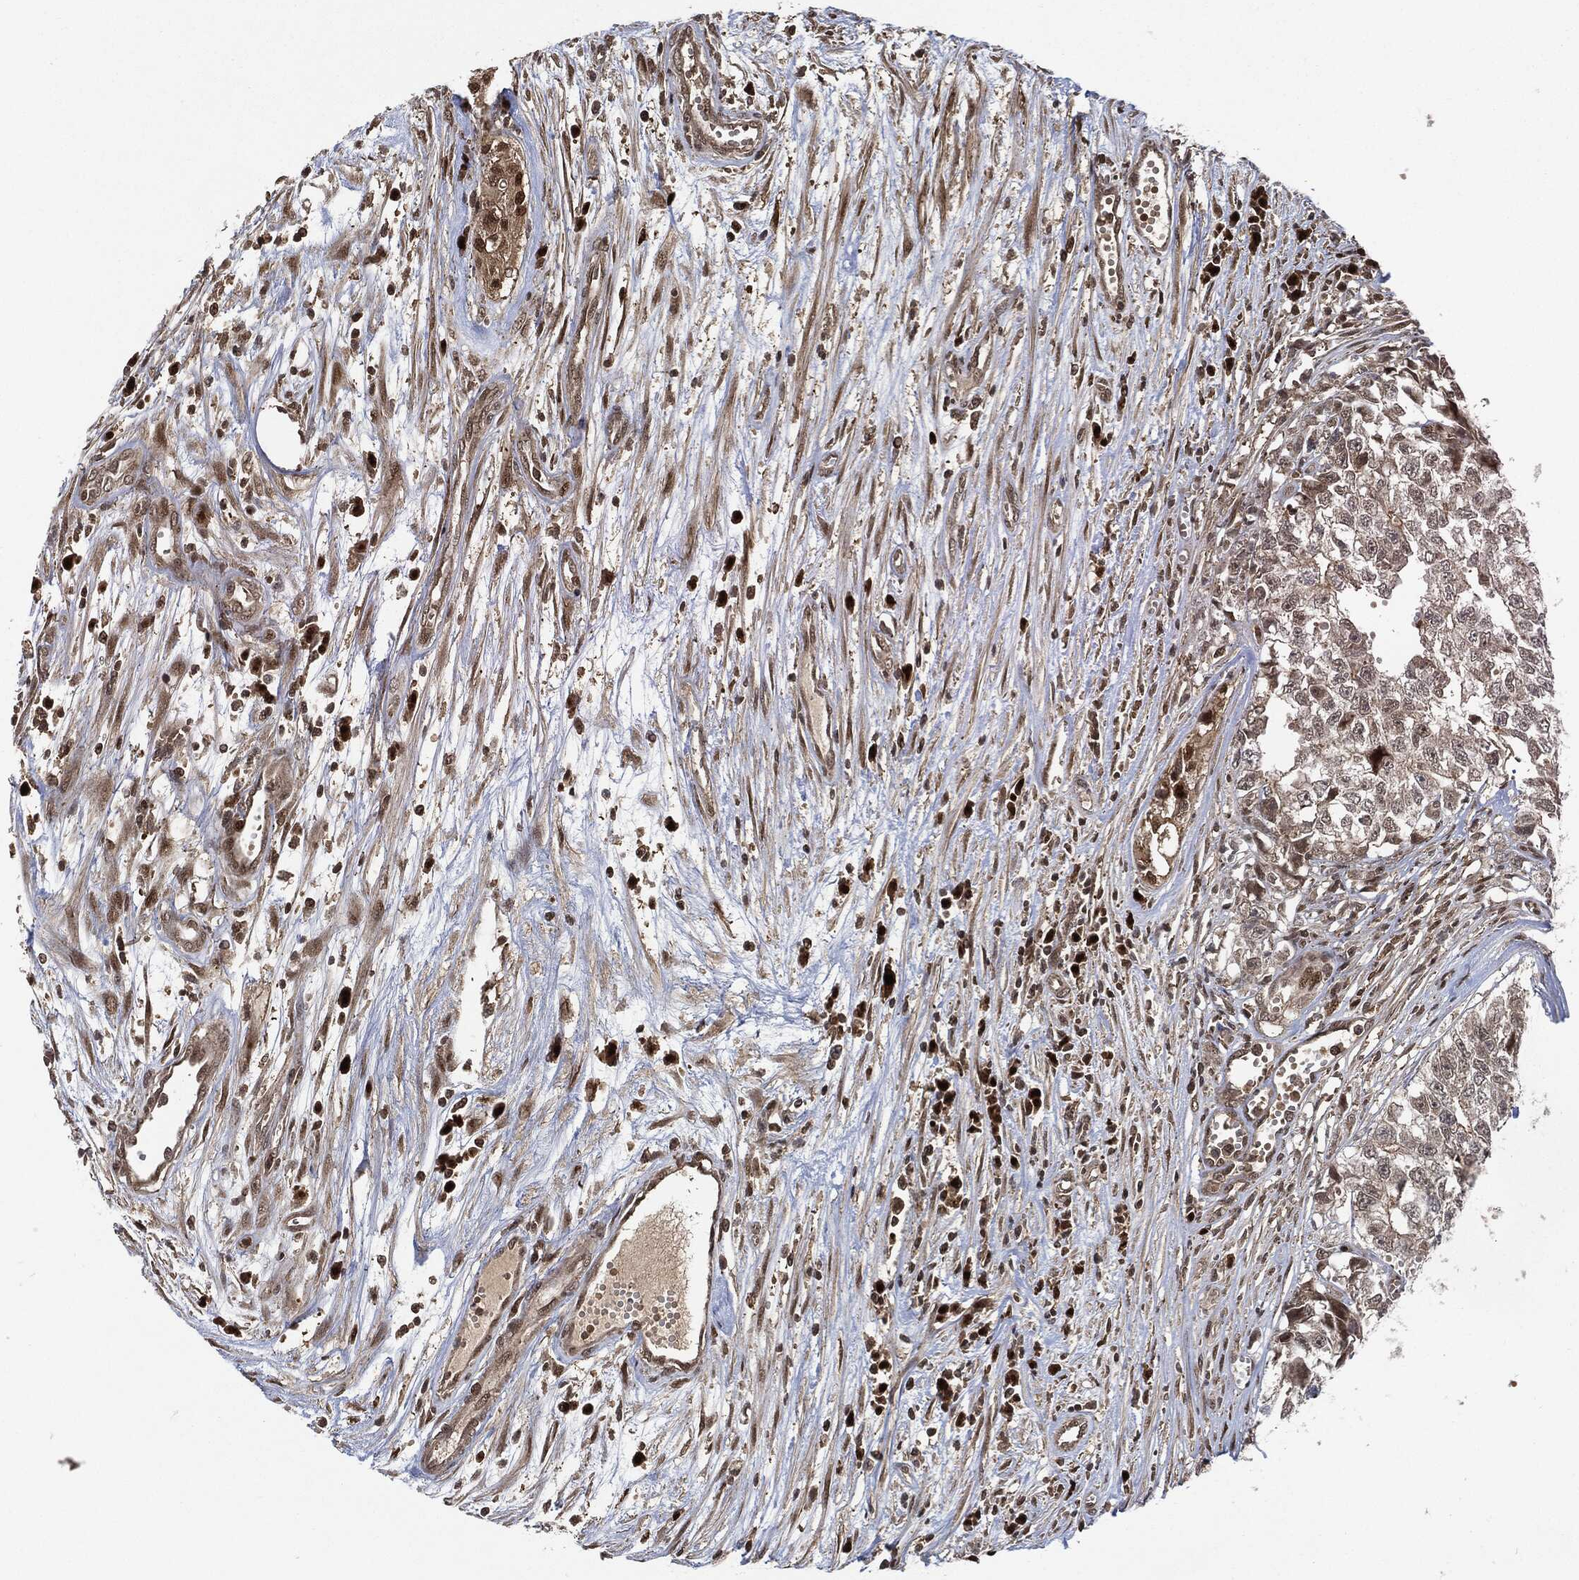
{"staining": {"intensity": "weak", "quantity": "<25%", "location": "cytoplasmic/membranous,nuclear"}, "tissue": "testis cancer", "cell_type": "Tumor cells", "image_type": "cancer", "snomed": [{"axis": "morphology", "description": "Seminoma, NOS"}, {"axis": "morphology", "description": "Carcinoma, Embryonal, NOS"}, {"axis": "topography", "description": "Testis"}], "caption": "Human testis embryonal carcinoma stained for a protein using IHC shows no positivity in tumor cells.", "gene": "CUTA", "patient": {"sex": "male", "age": 22}}